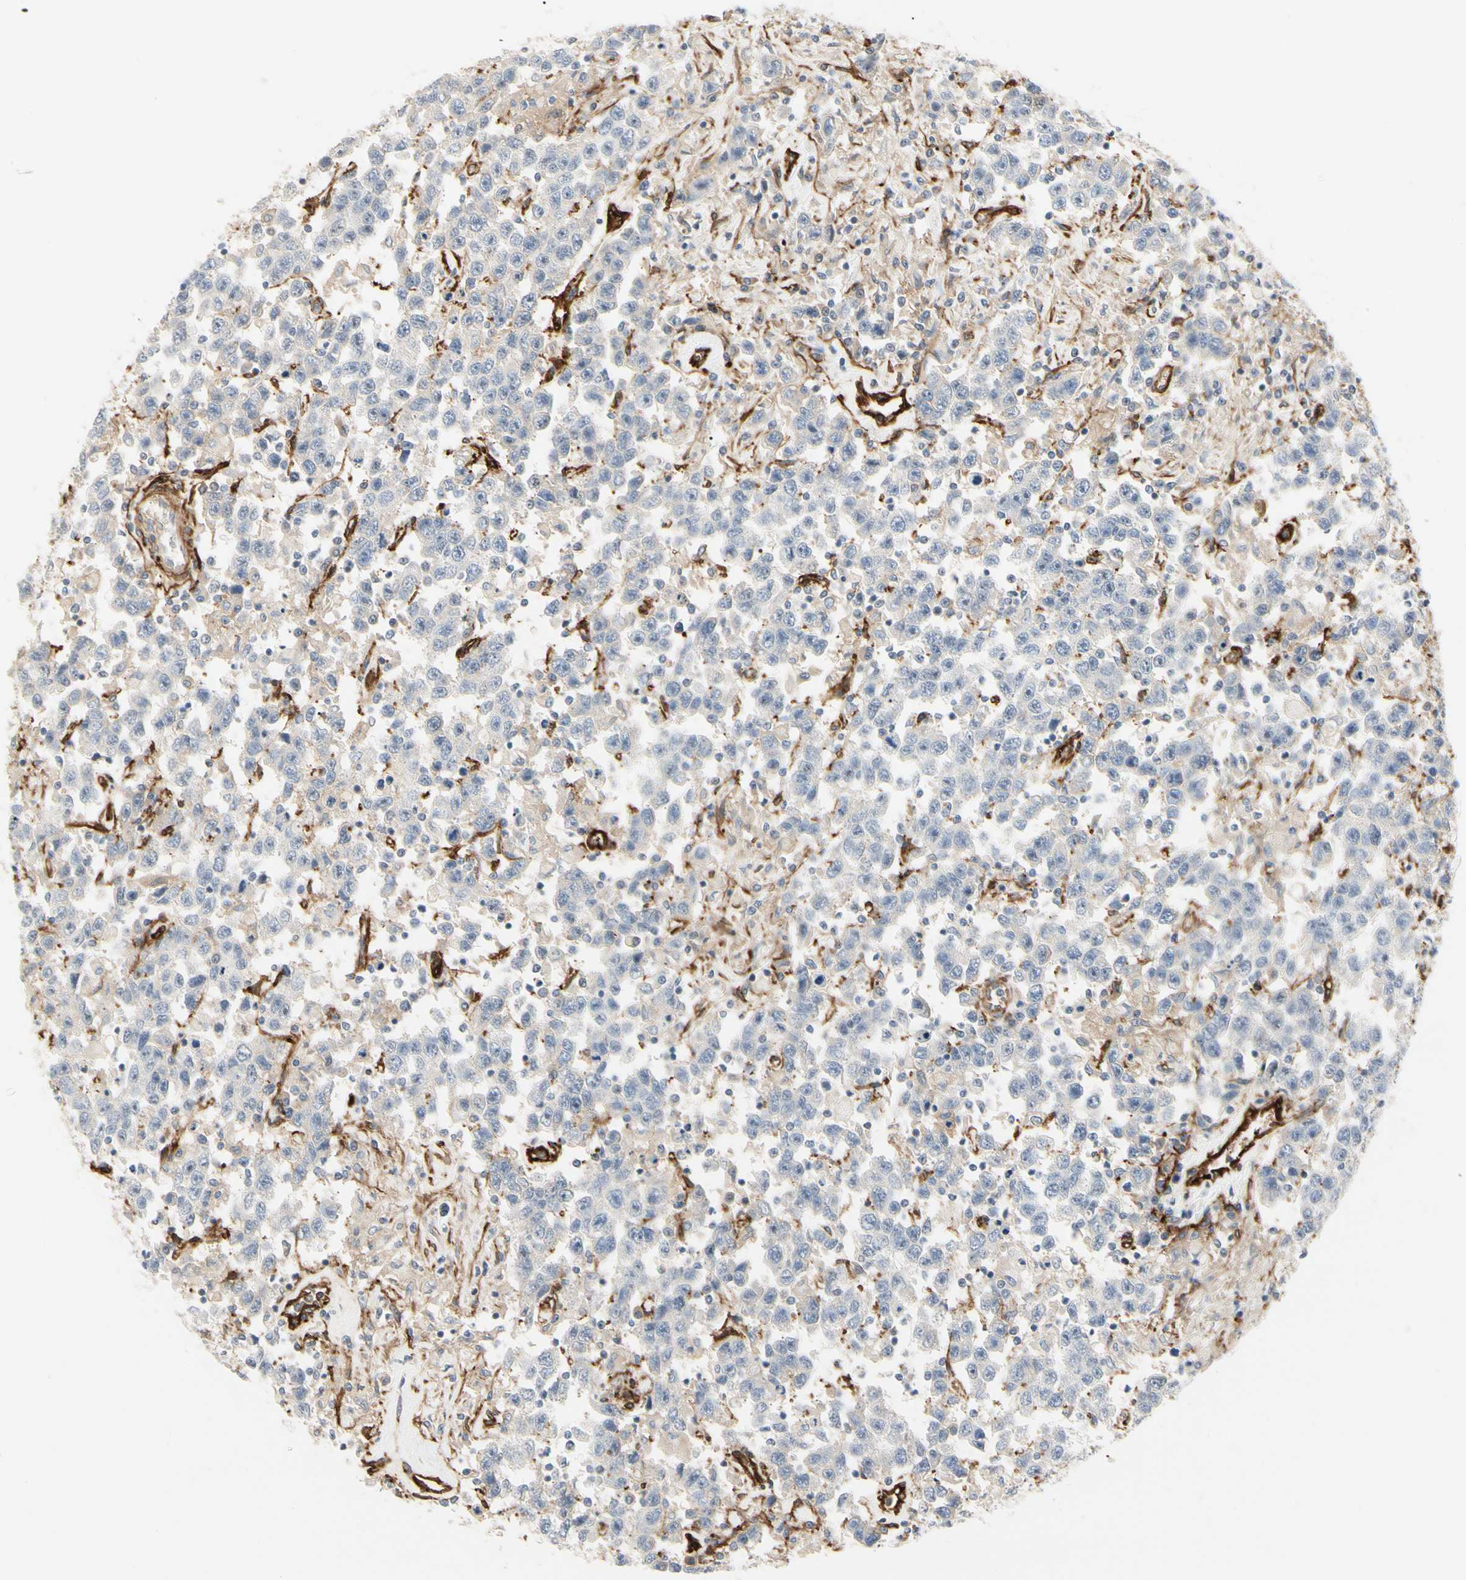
{"staining": {"intensity": "negative", "quantity": "none", "location": "none"}, "tissue": "testis cancer", "cell_type": "Tumor cells", "image_type": "cancer", "snomed": [{"axis": "morphology", "description": "Seminoma, NOS"}, {"axis": "topography", "description": "Testis"}], "caption": "Immunohistochemistry histopathology image of neoplastic tissue: testis seminoma stained with DAB (3,3'-diaminobenzidine) demonstrates no significant protein positivity in tumor cells.", "gene": "GGT5", "patient": {"sex": "male", "age": 41}}